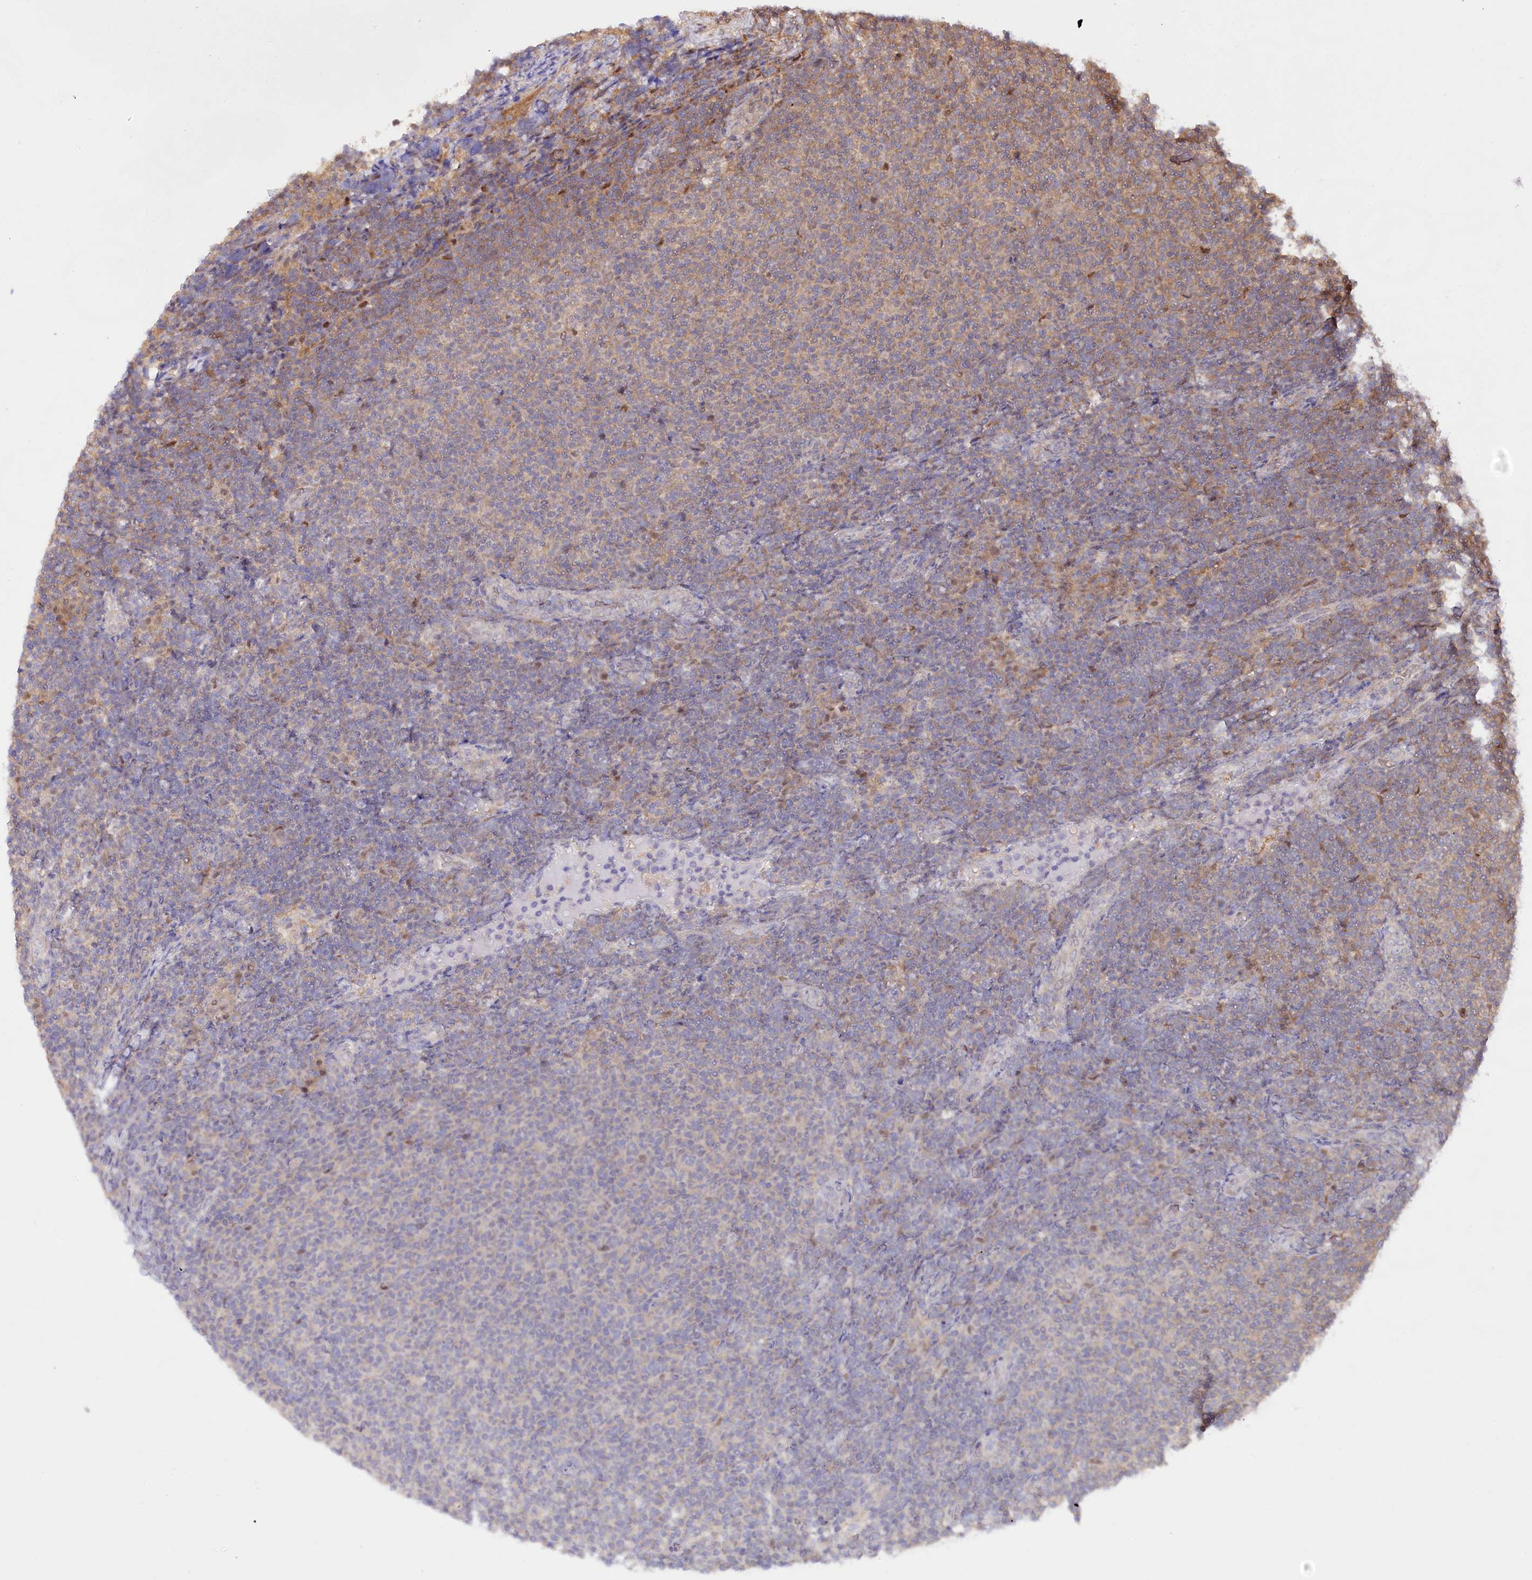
{"staining": {"intensity": "weak", "quantity": "<25%", "location": "cytoplasmic/membranous"}, "tissue": "lymphoma", "cell_type": "Tumor cells", "image_type": "cancer", "snomed": [{"axis": "morphology", "description": "Malignant lymphoma, non-Hodgkin's type, Low grade"}, {"axis": "topography", "description": "Lymph node"}], "caption": "Histopathology image shows no significant protein expression in tumor cells of lymphoma. (Brightfield microscopy of DAB immunohistochemistry (IHC) at high magnification).", "gene": "PSMA1", "patient": {"sex": "male", "age": 66}}